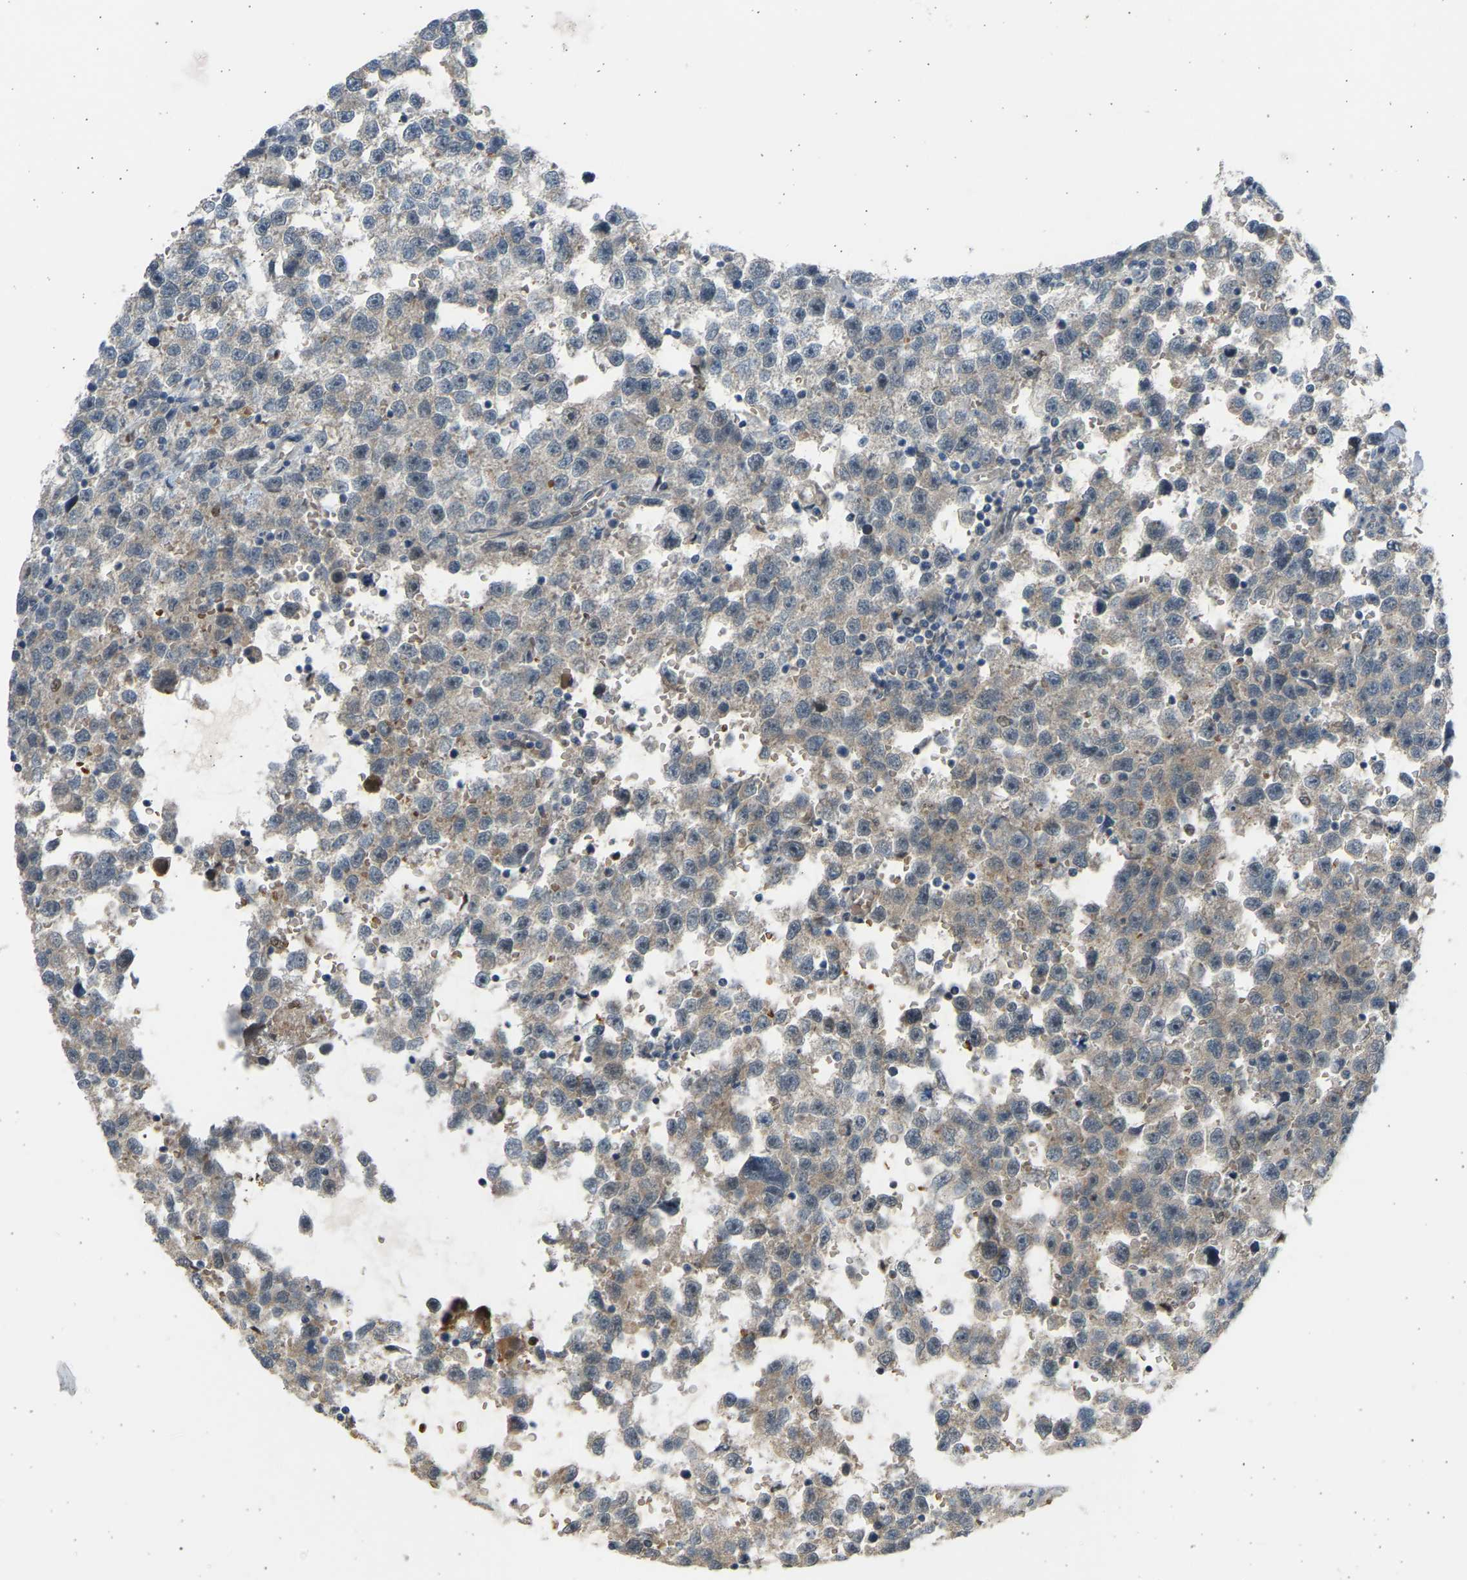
{"staining": {"intensity": "moderate", "quantity": "<25%", "location": "cytoplasmic/membranous,nuclear"}, "tissue": "testis cancer", "cell_type": "Tumor cells", "image_type": "cancer", "snomed": [{"axis": "morphology", "description": "Seminoma, NOS"}, {"axis": "topography", "description": "Testis"}], "caption": "This photomicrograph exhibits IHC staining of testis seminoma, with low moderate cytoplasmic/membranous and nuclear expression in approximately <25% of tumor cells.", "gene": "BIRC2", "patient": {"sex": "male", "age": 33}}